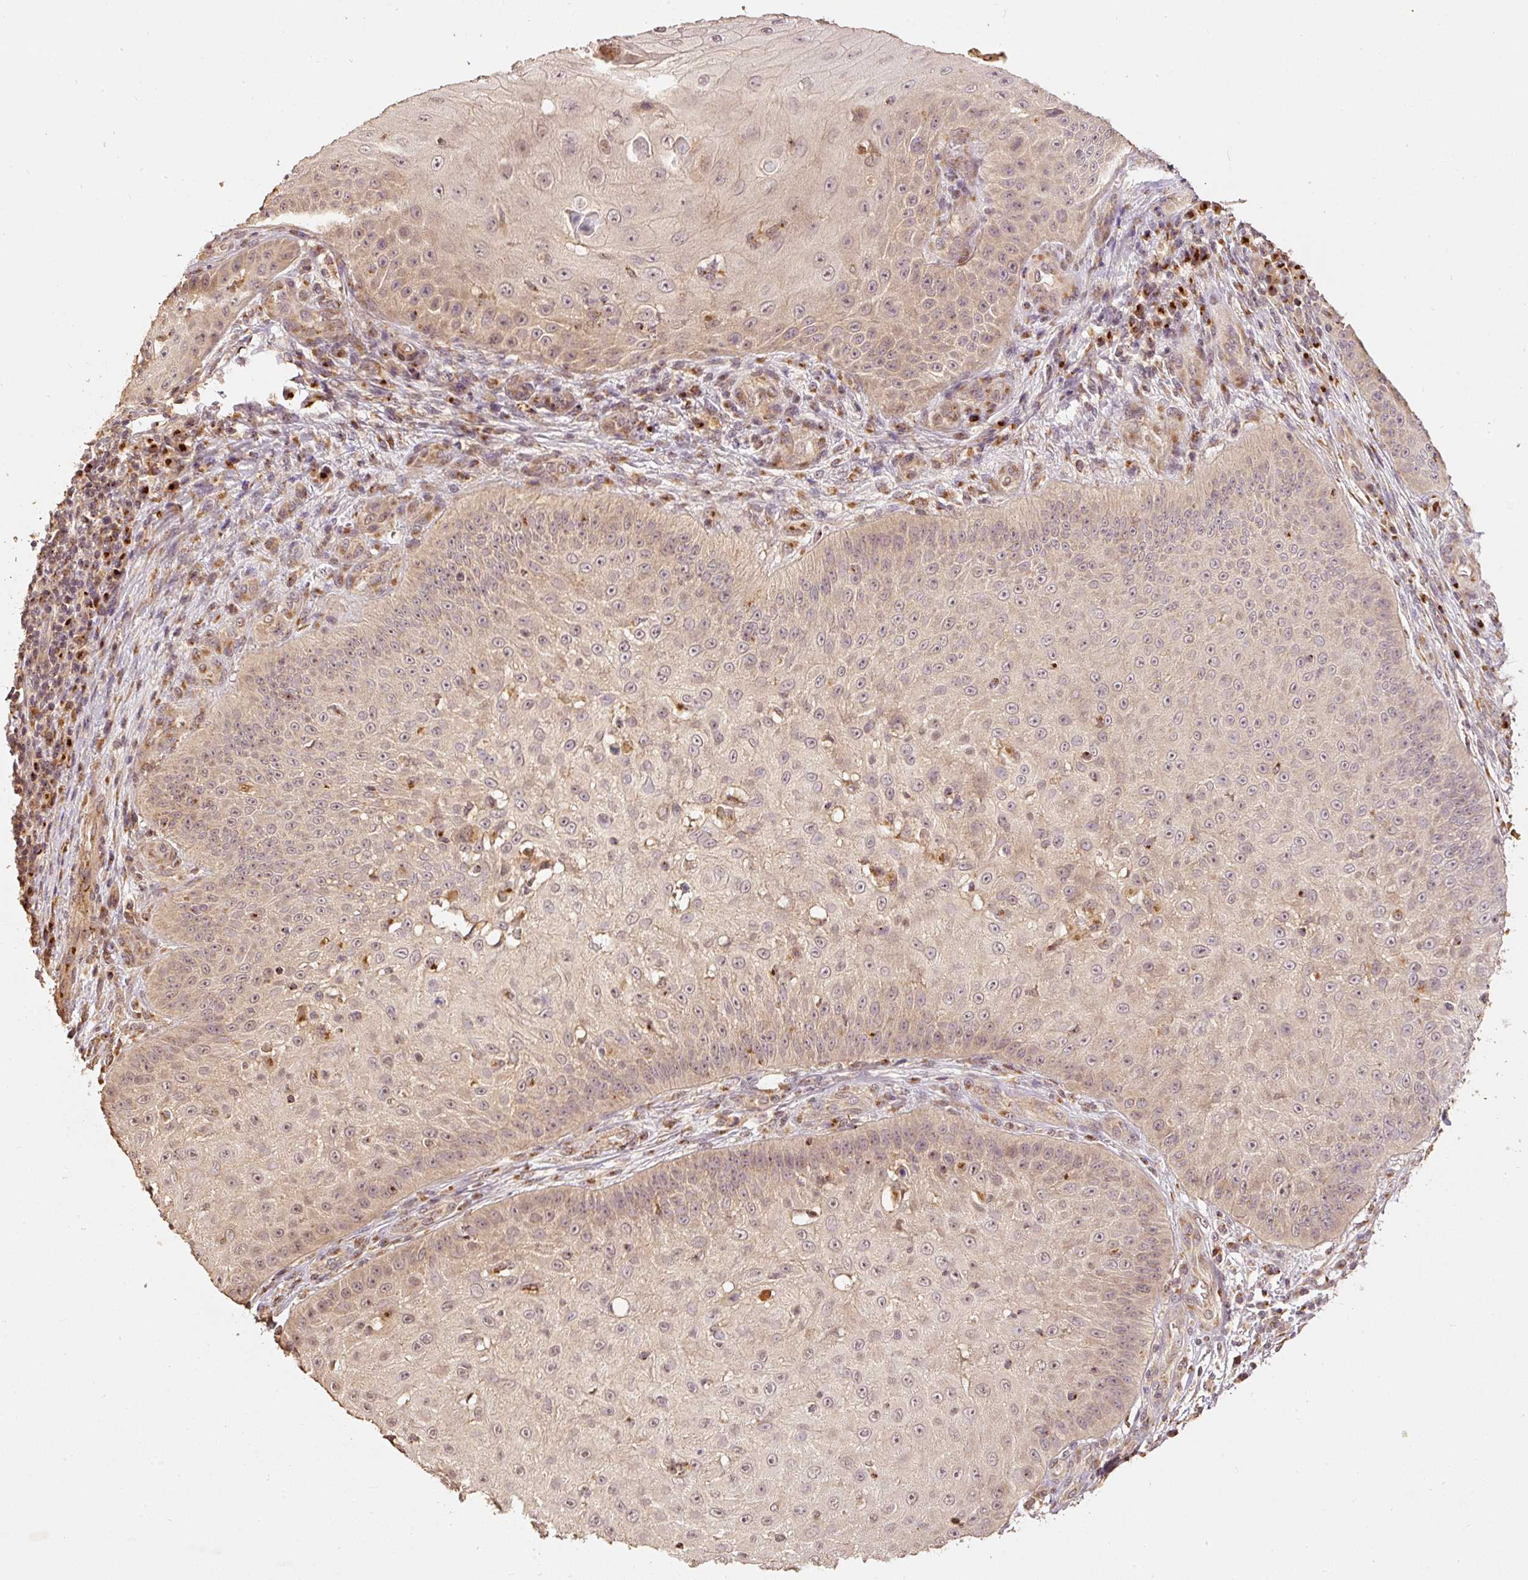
{"staining": {"intensity": "weak", "quantity": ">75%", "location": "cytoplasmic/membranous"}, "tissue": "skin cancer", "cell_type": "Tumor cells", "image_type": "cancer", "snomed": [{"axis": "morphology", "description": "Squamous cell carcinoma, NOS"}, {"axis": "topography", "description": "Skin"}], "caption": "The micrograph shows staining of skin cancer, revealing weak cytoplasmic/membranous protein expression (brown color) within tumor cells.", "gene": "FUT8", "patient": {"sex": "male", "age": 70}}